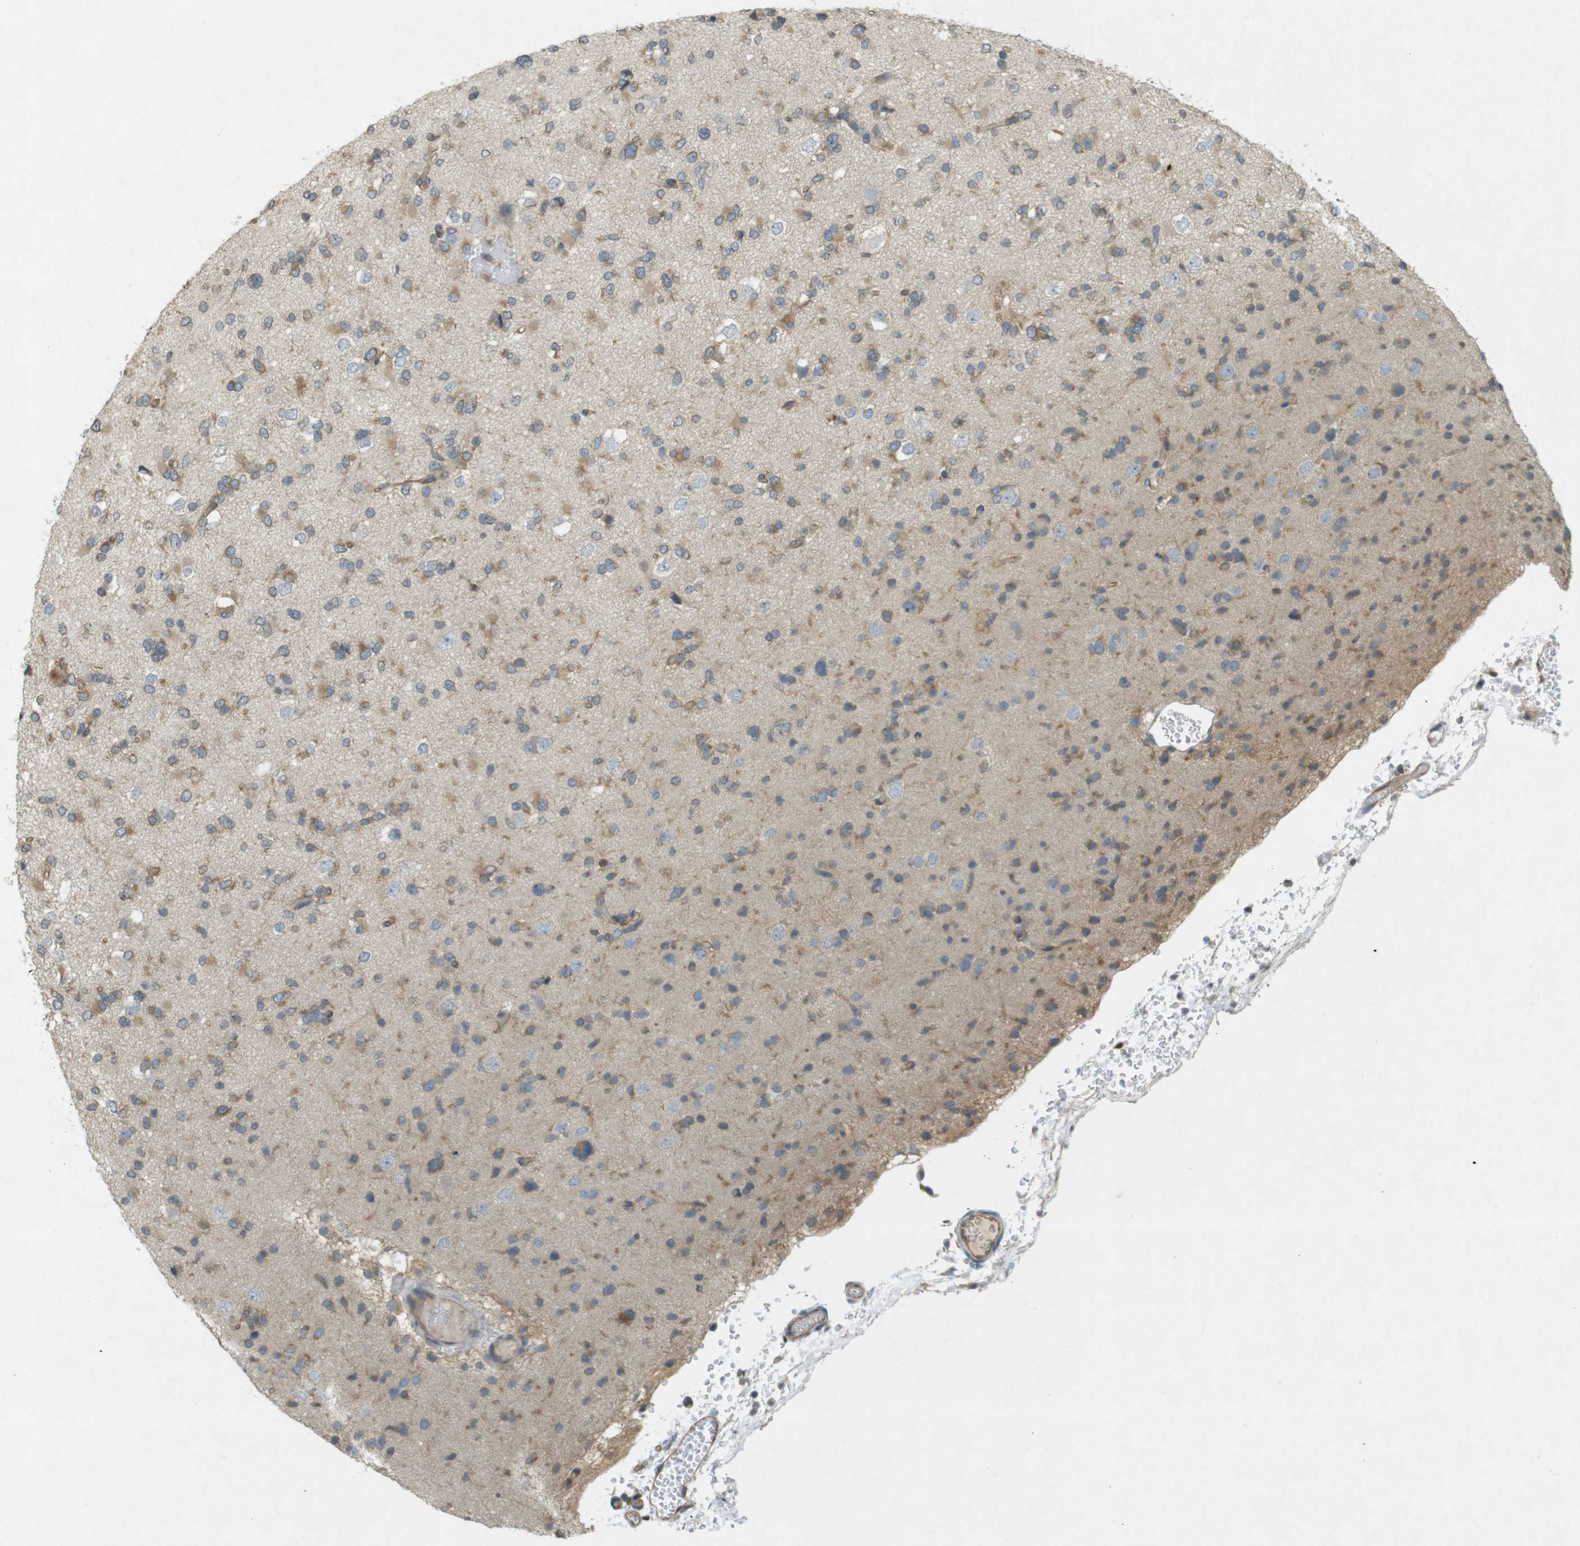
{"staining": {"intensity": "moderate", "quantity": "25%-75%", "location": "cytoplasmic/membranous"}, "tissue": "glioma", "cell_type": "Tumor cells", "image_type": "cancer", "snomed": [{"axis": "morphology", "description": "Glioma, malignant, Low grade"}, {"axis": "topography", "description": "Brain"}], "caption": "This histopathology image displays glioma stained with immunohistochemistry (IHC) to label a protein in brown. The cytoplasmic/membranous of tumor cells show moderate positivity for the protein. Nuclei are counter-stained blue.", "gene": "KIF5B", "patient": {"sex": "female", "age": 22}}